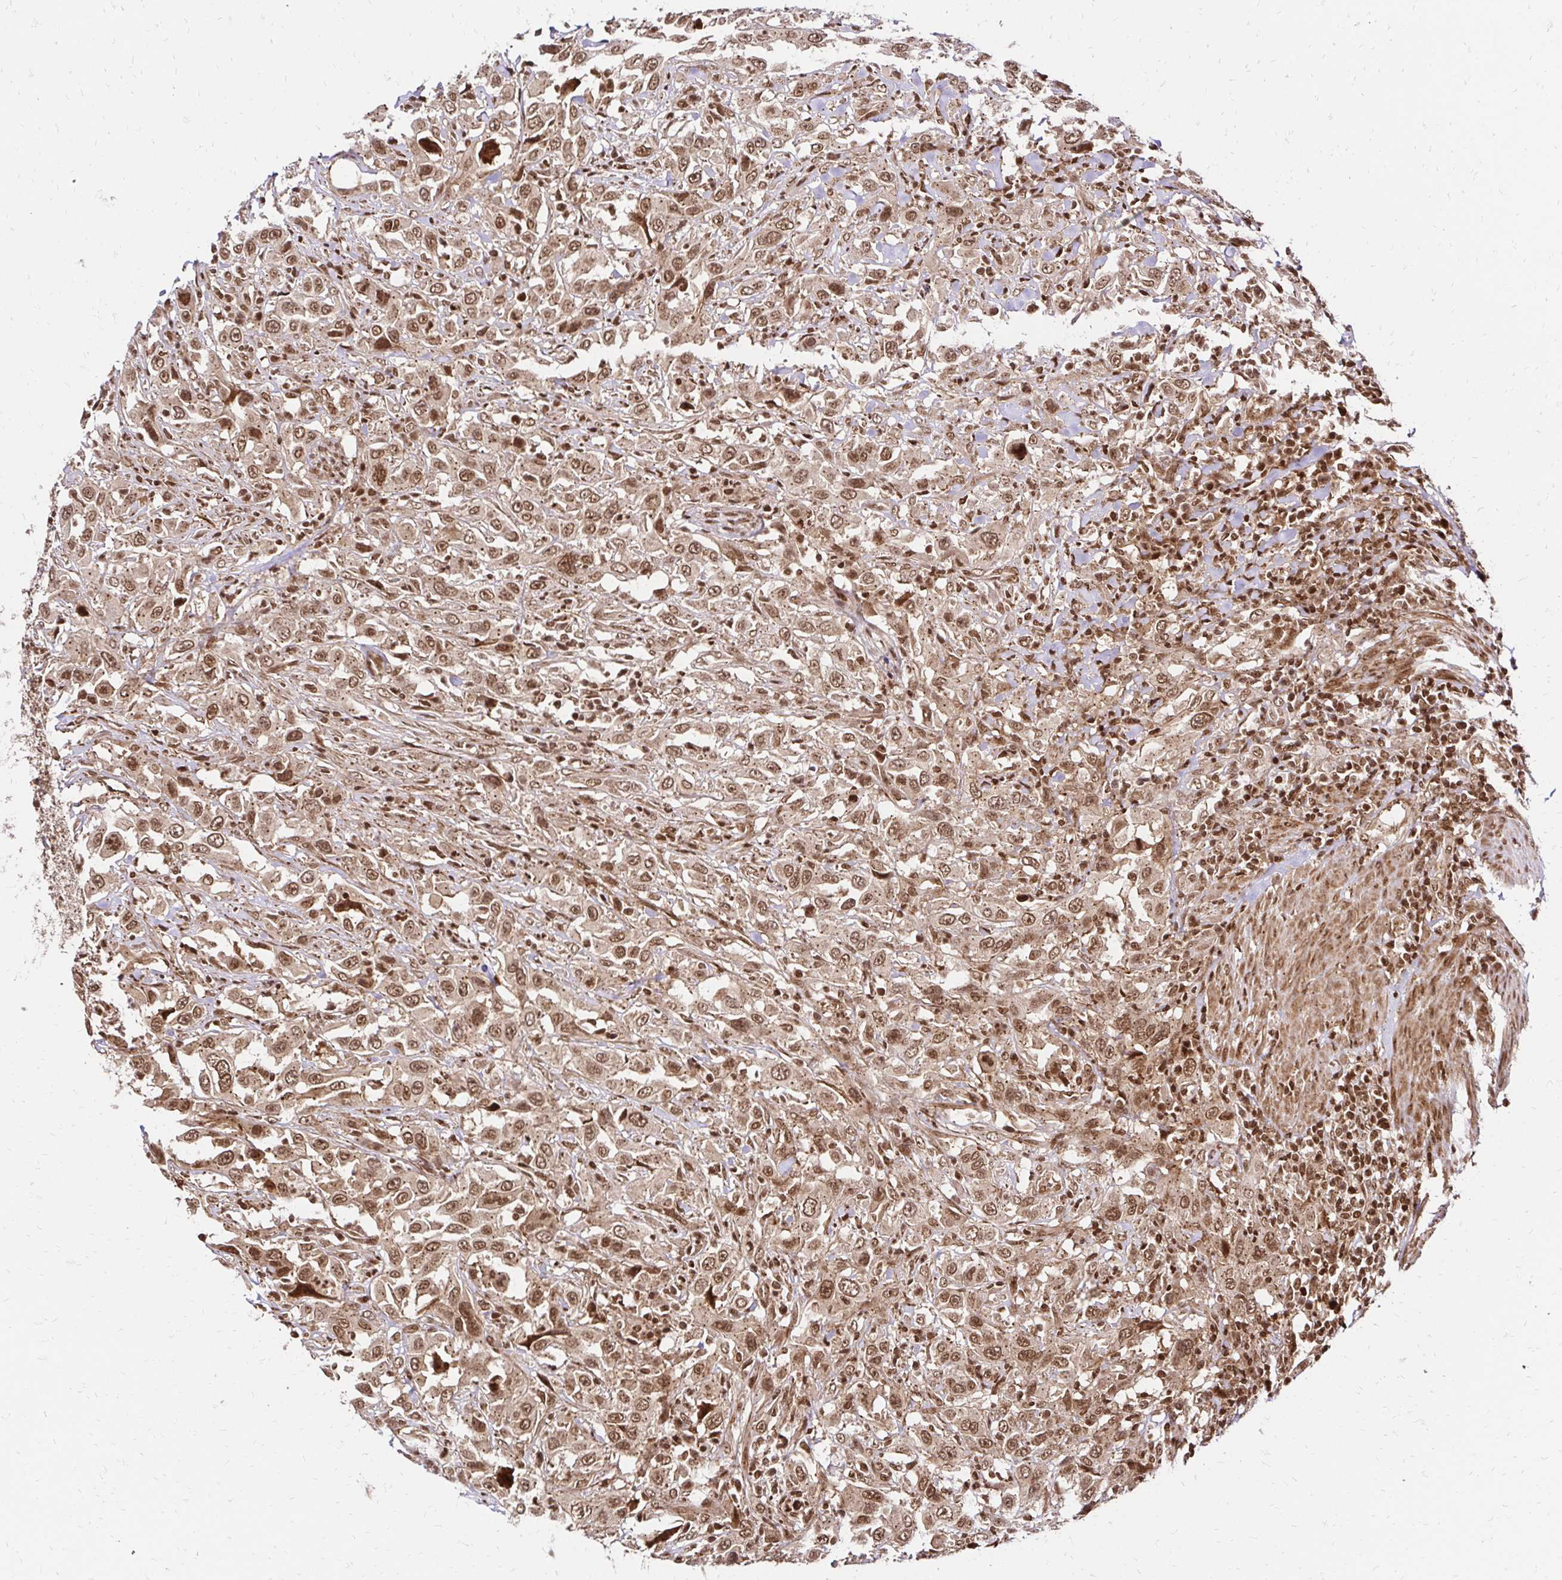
{"staining": {"intensity": "moderate", "quantity": ">75%", "location": "cytoplasmic/membranous,nuclear"}, "tissue": "urothelial cancer", "cell_type": "Tumor cells", "image_type": "cancer", "snomed": [{"axis": "morphology", "description": "Urothelial carcinoma, High grade"}, {"axis": "topography", "description": "Urinary bladder"}], "caption": "Urothelial carcinoma (high-grade) stained for a protein exhibits moderate cytoplasmic/membranous and nuclear positivity in tumor cells.", "gene": "GLYR1", "patient": {"sex": "male", "age": 61}}